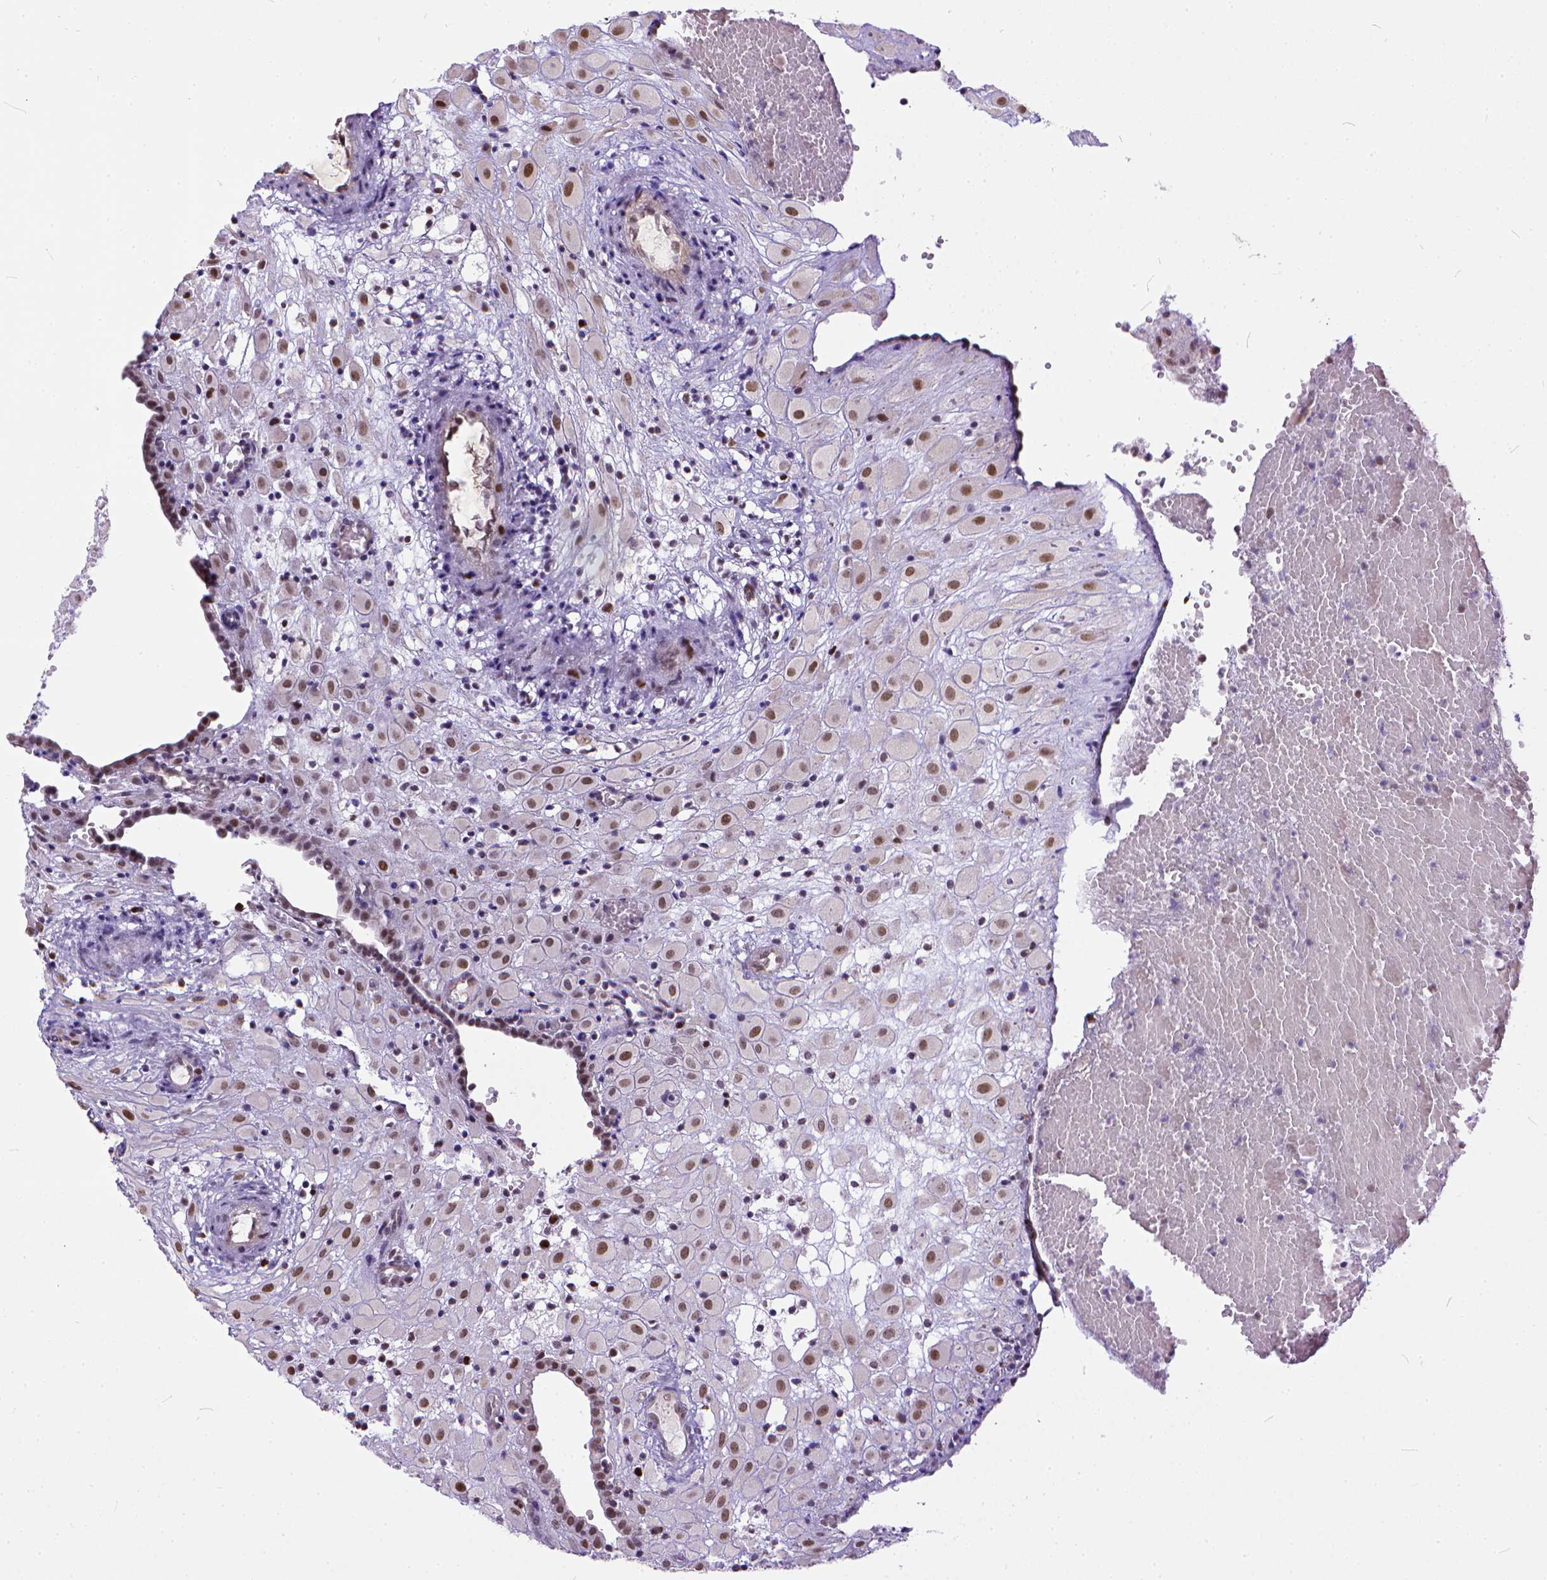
{"staining": {"intensity": "moderate", "quantity": ">75%", "location": "nuclear"}, "tissue": "placenta", "cell_type": "Decidual cells", "image_type": "normal", "snomed": [{"axis": "morphology", "description": "Normal tissue, NOS"}, {"axis": "topography", "description": "Placenta"}], "caption": "Immunohistochemical staining of benign placenta reveals moderate nuclear protein staining in approximately >75% of decidual cells. (DAB IHC, brown staining for protein, blue staining for nuclei).", "gene": "ERCC1", "patient": {"sex": "female", "age": 24}}